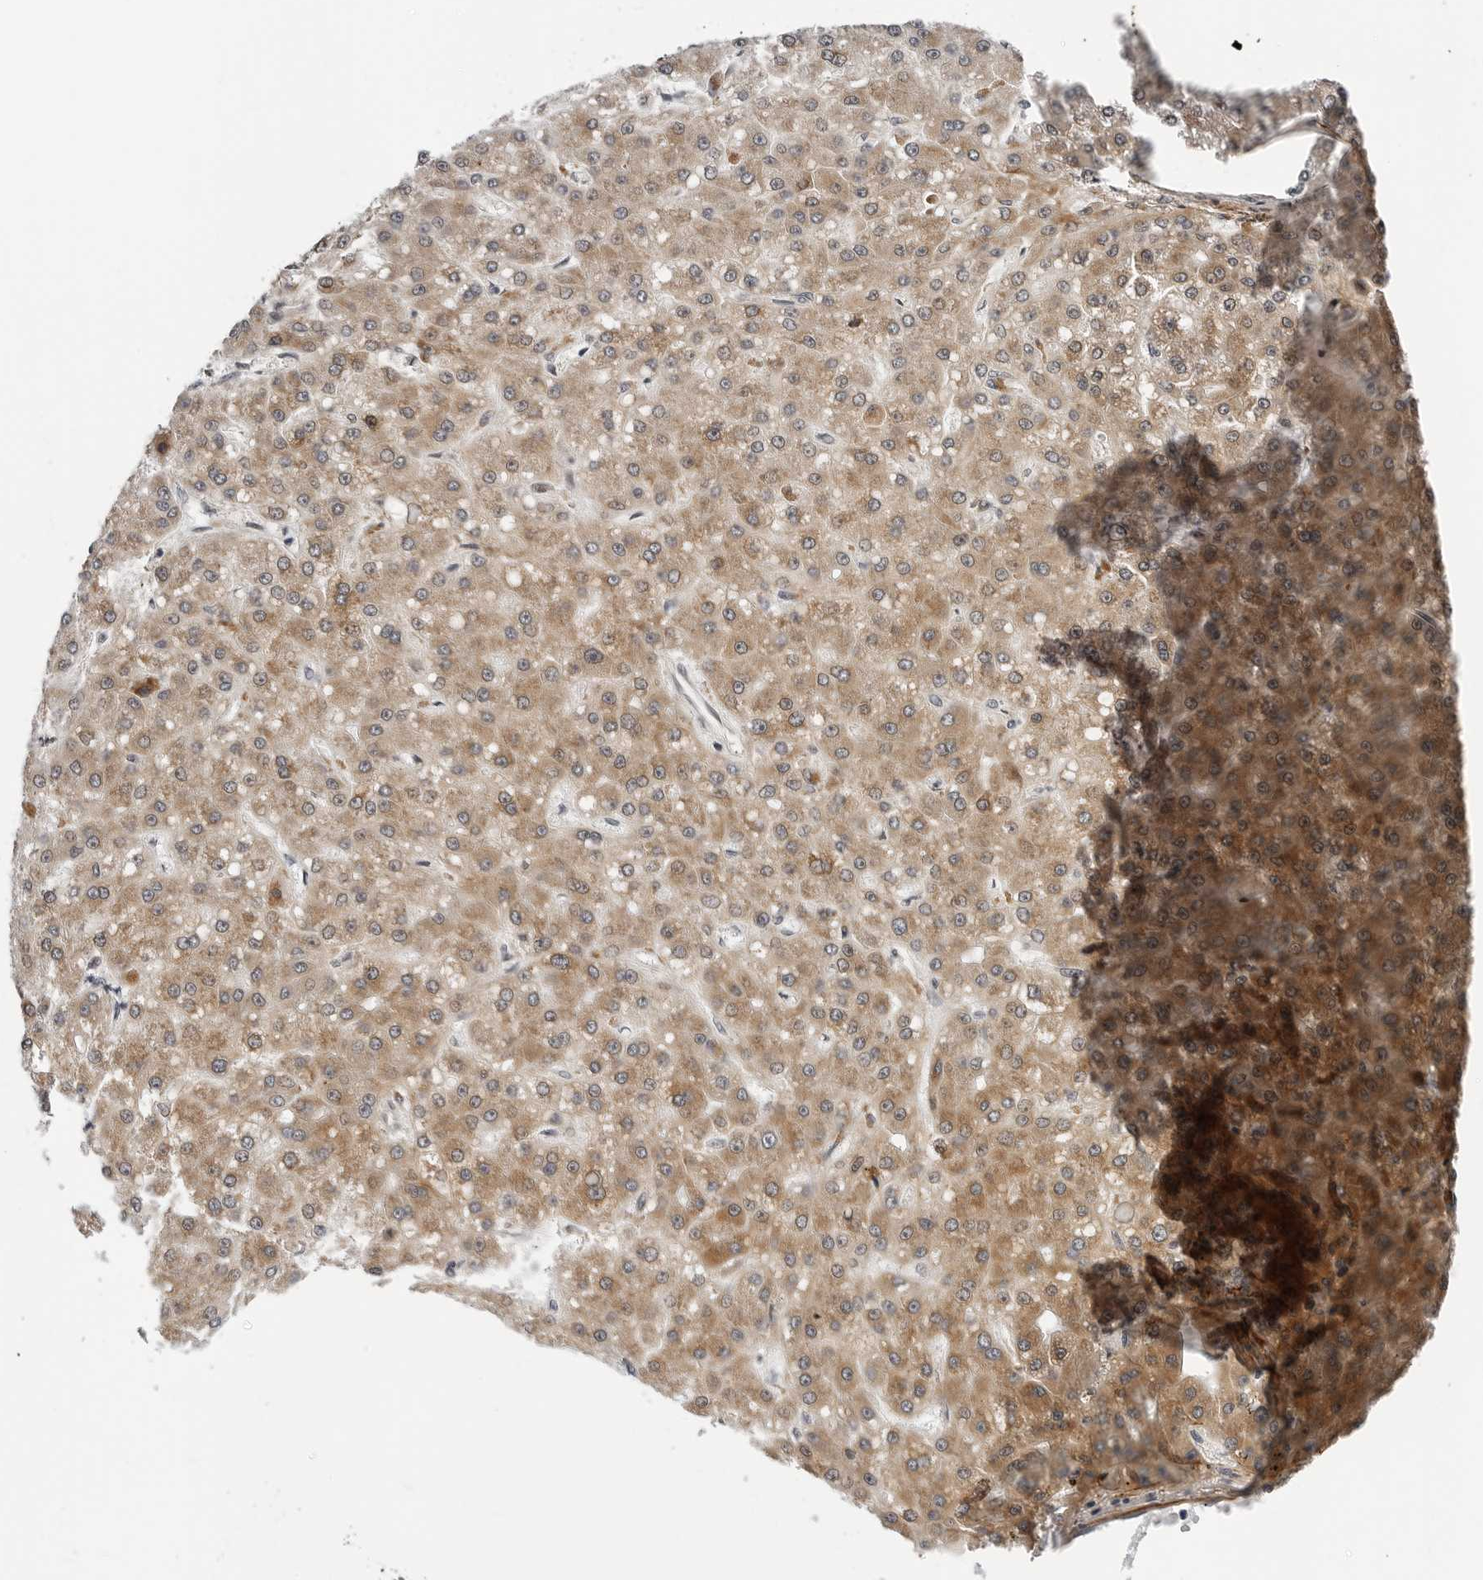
{"staining": {"intensity": "moderate", "quantity": ">75%", "location": "cytoplasmic/membranous"}, "tissue": "liver cancer", "cell_type": "Tumor cells", "image_type": "cancer", "snomed": [{"axis": "morphology", "description": "Carcinoma, Hepatocellular, NOS"}, {"axis": "topography", "description": "Liver"}], "caption": "Liver cancer (hepatocellular carcinoma) tissue reveals moderate cytoplasmic/membranous positivity in about >75% of tumor cells, visualized by immunohistochemistry.", "gene": "KIAA1614", "patient": {"sex": "male", "age": 67}}